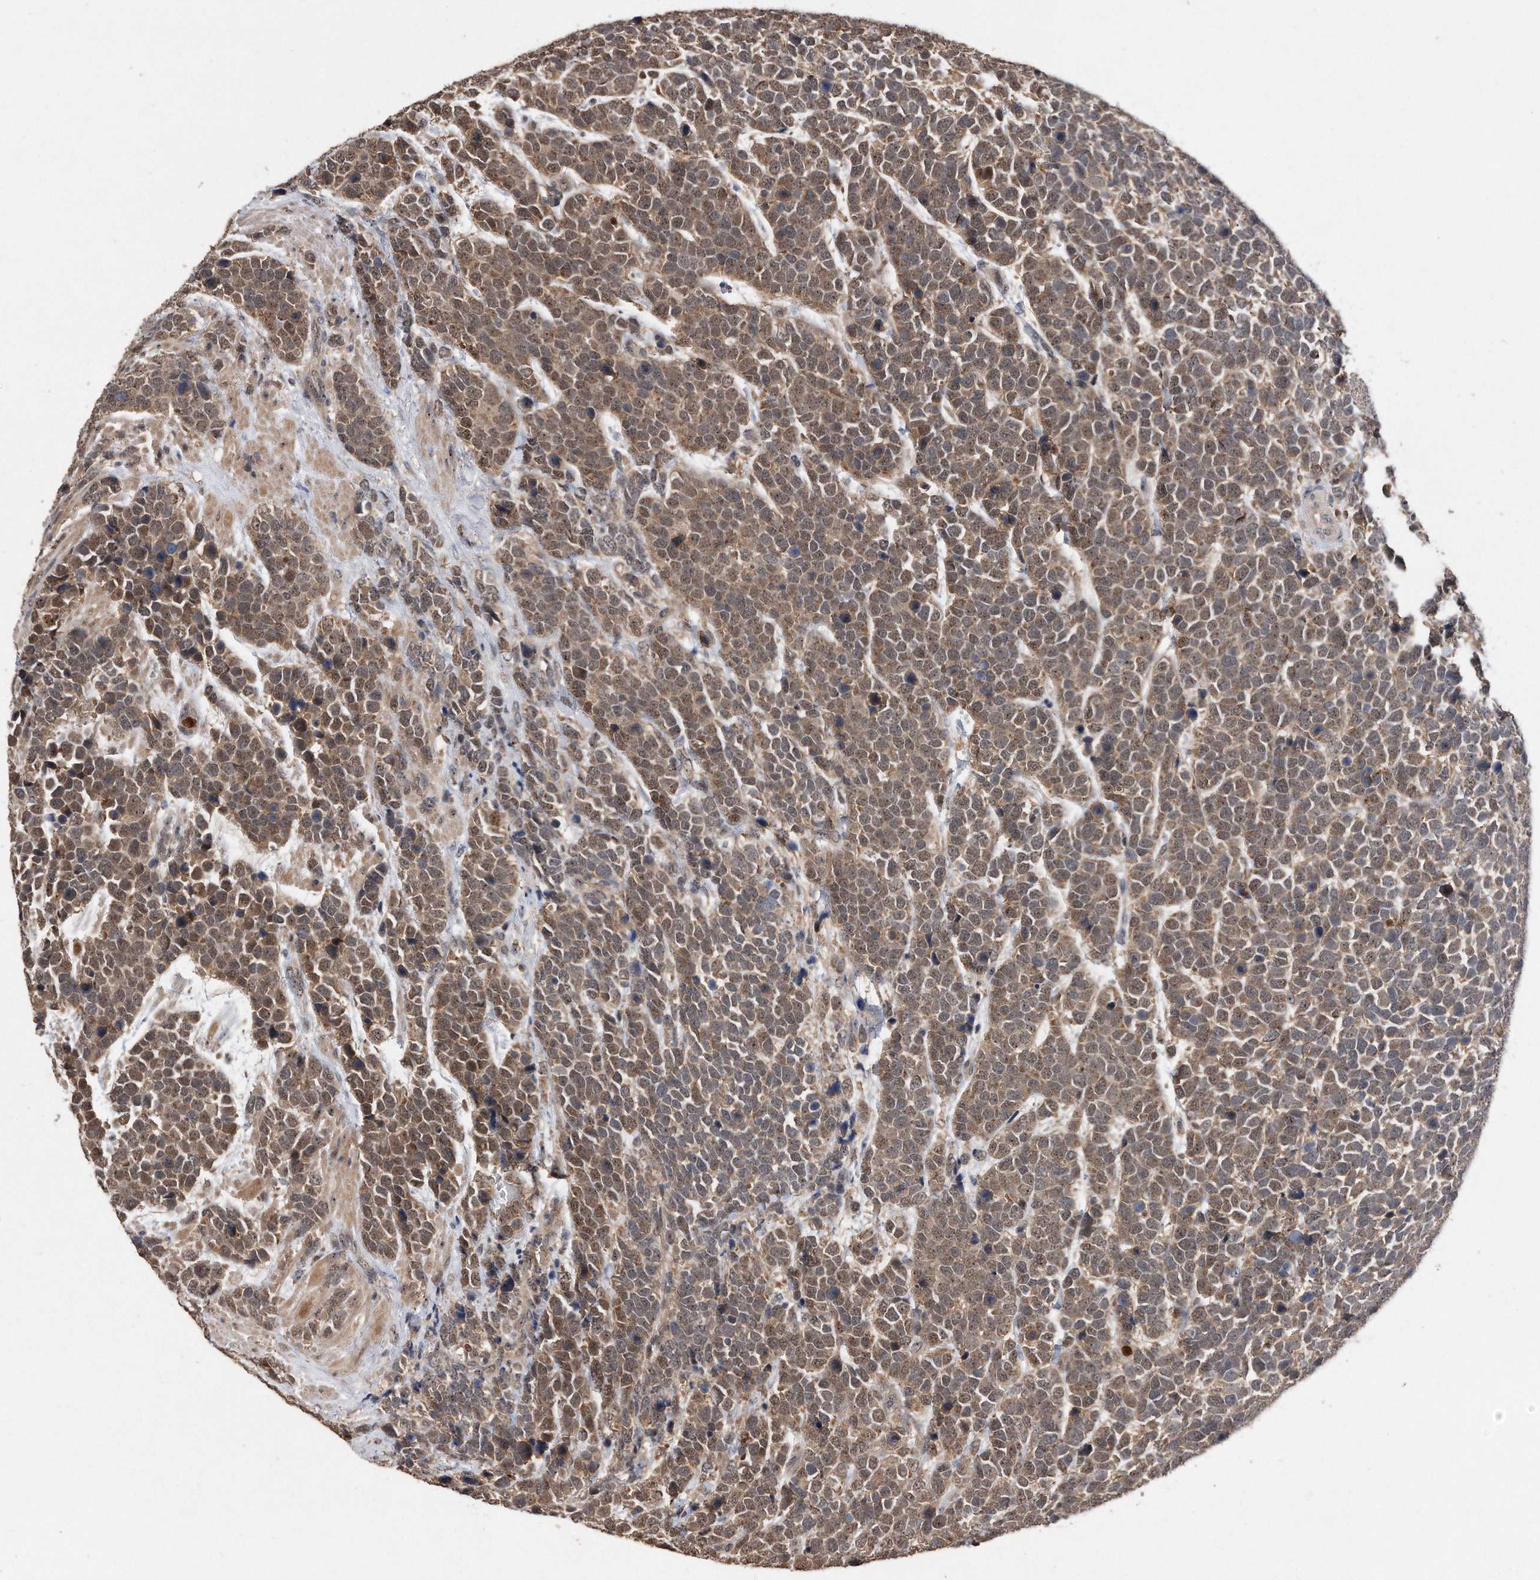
{"staining": {"intensity": "moderate", "quantity": ">75%", "location": "cytoplasmic/membranous,nuclear"}, "tissue": "urothelial cancer", "cell_type": "Tumor cells", "image_type": "cancer", "snomed": [{"axis": "morphology", "description": "Urothelial carcinoma, High grade"}, {"axis": "topography", "description": "Urinary bladder"}], "caption": "Protein staining of high-grade urothelial carcinoma tissue displays moderate cytoplasmic/membranous and nuclear expression in about >75% of tumor cells. (Brightfield microscopy of DAB IHC at high magnification).", "gene": "PELO", "patient": {"sex": "female", "age": 82}}